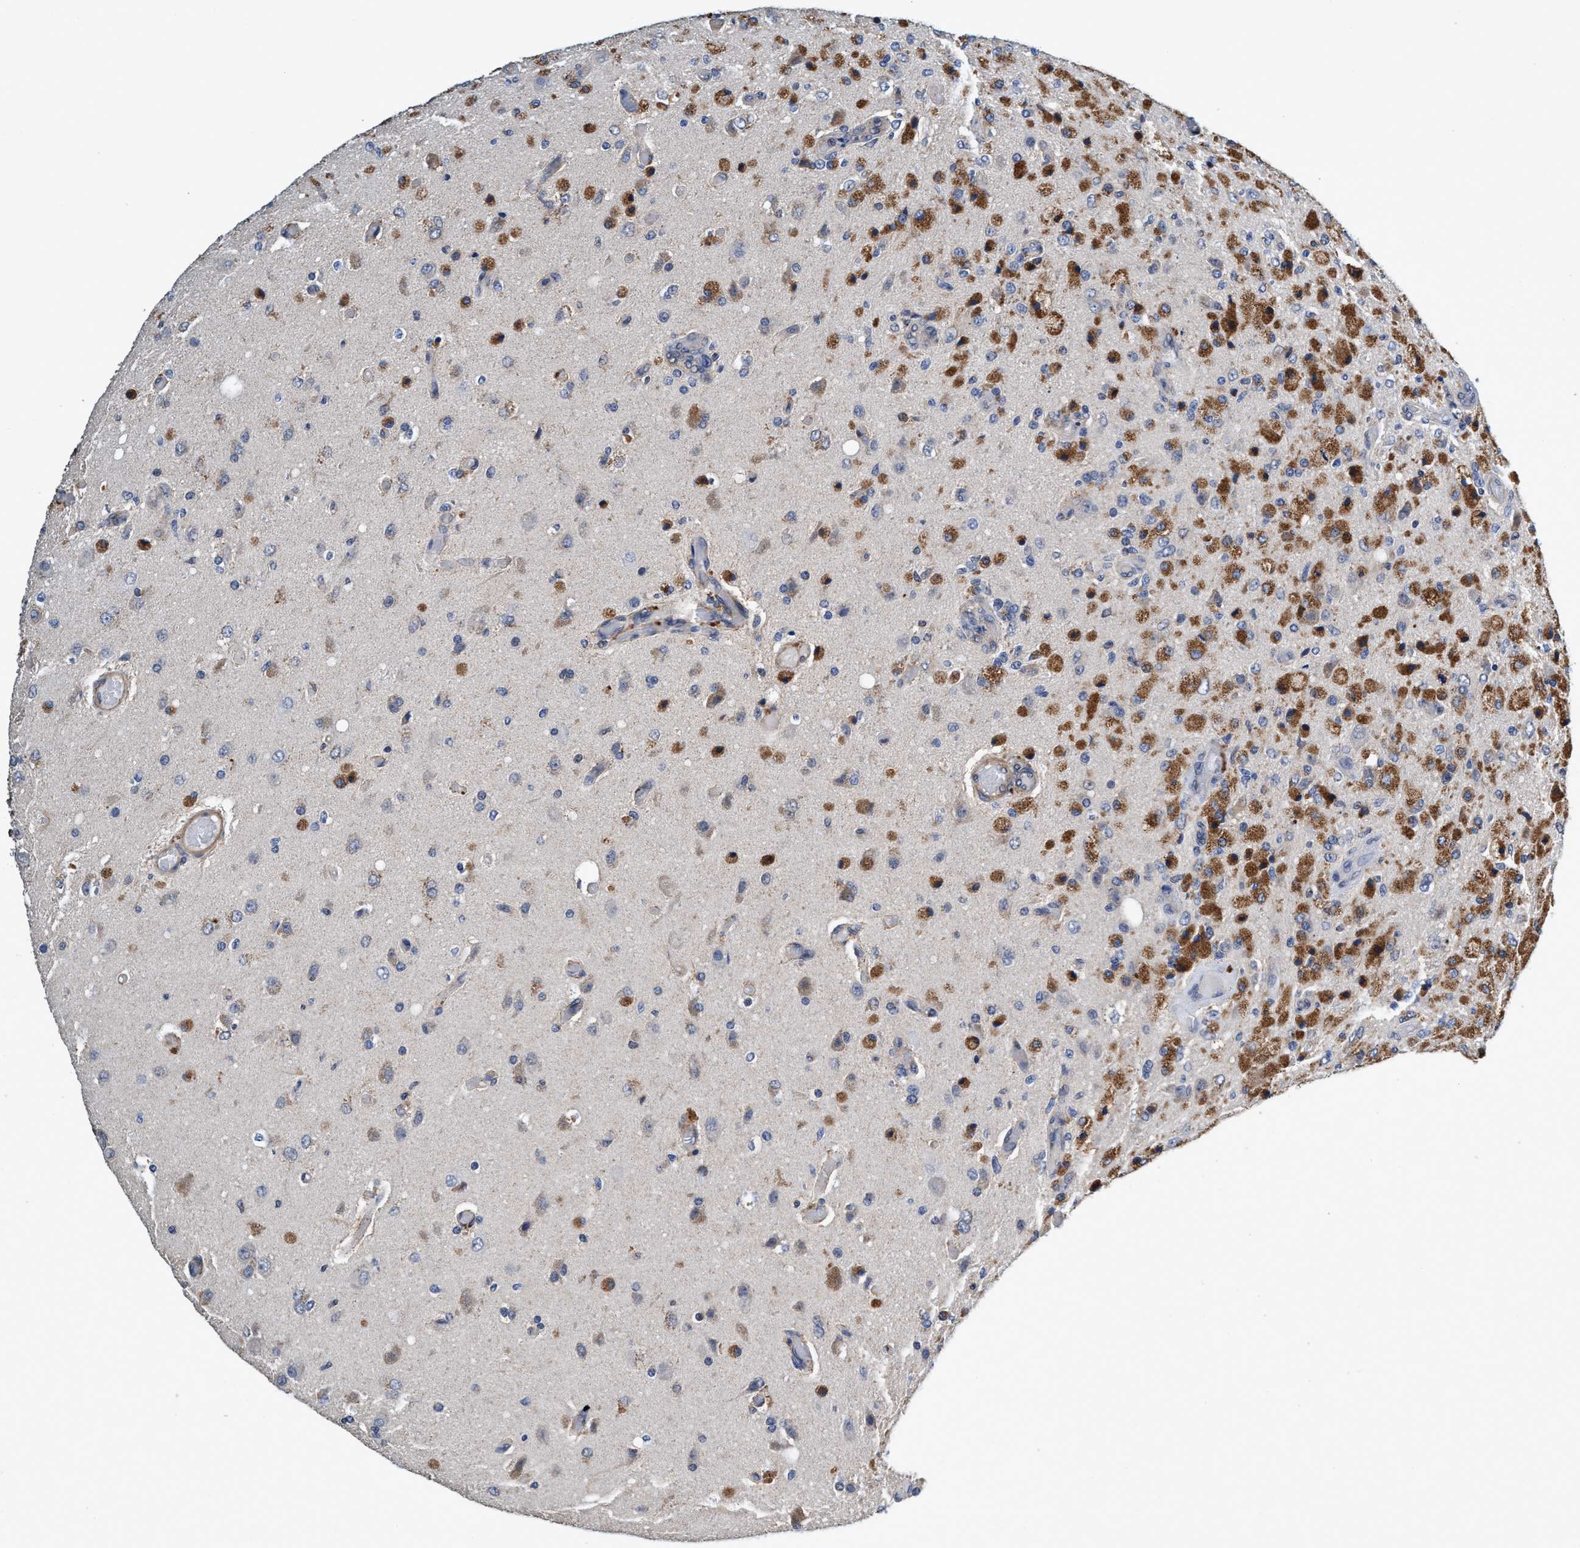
{"staining": {"intensity": "moderate", "quantity": "25%-75%", "location": "cytoplasmic/membranous"}, "tissue": "glioma", "cell_type": "Tumor cells", "image_type": "cancer", "snomed": [{"axis": "morphology", "description": "Normal tissue, NOS"}, {"axis": "morphology", "description": "Glioma, malignant, High grade"}, {"axis": "topography", "description": "Cerebral cortex"}], "caption": "Immunohistochemical staining of human glioma exhibits moderate cytoplasmic/membranous protein positivity in approximately 25%-75% of tumor cells. (brown staining indicates protein expression, while blue staining denotes nuclei).", "gene": "CALCOCO2", "patient": {"sex": "male", "age": 77}}